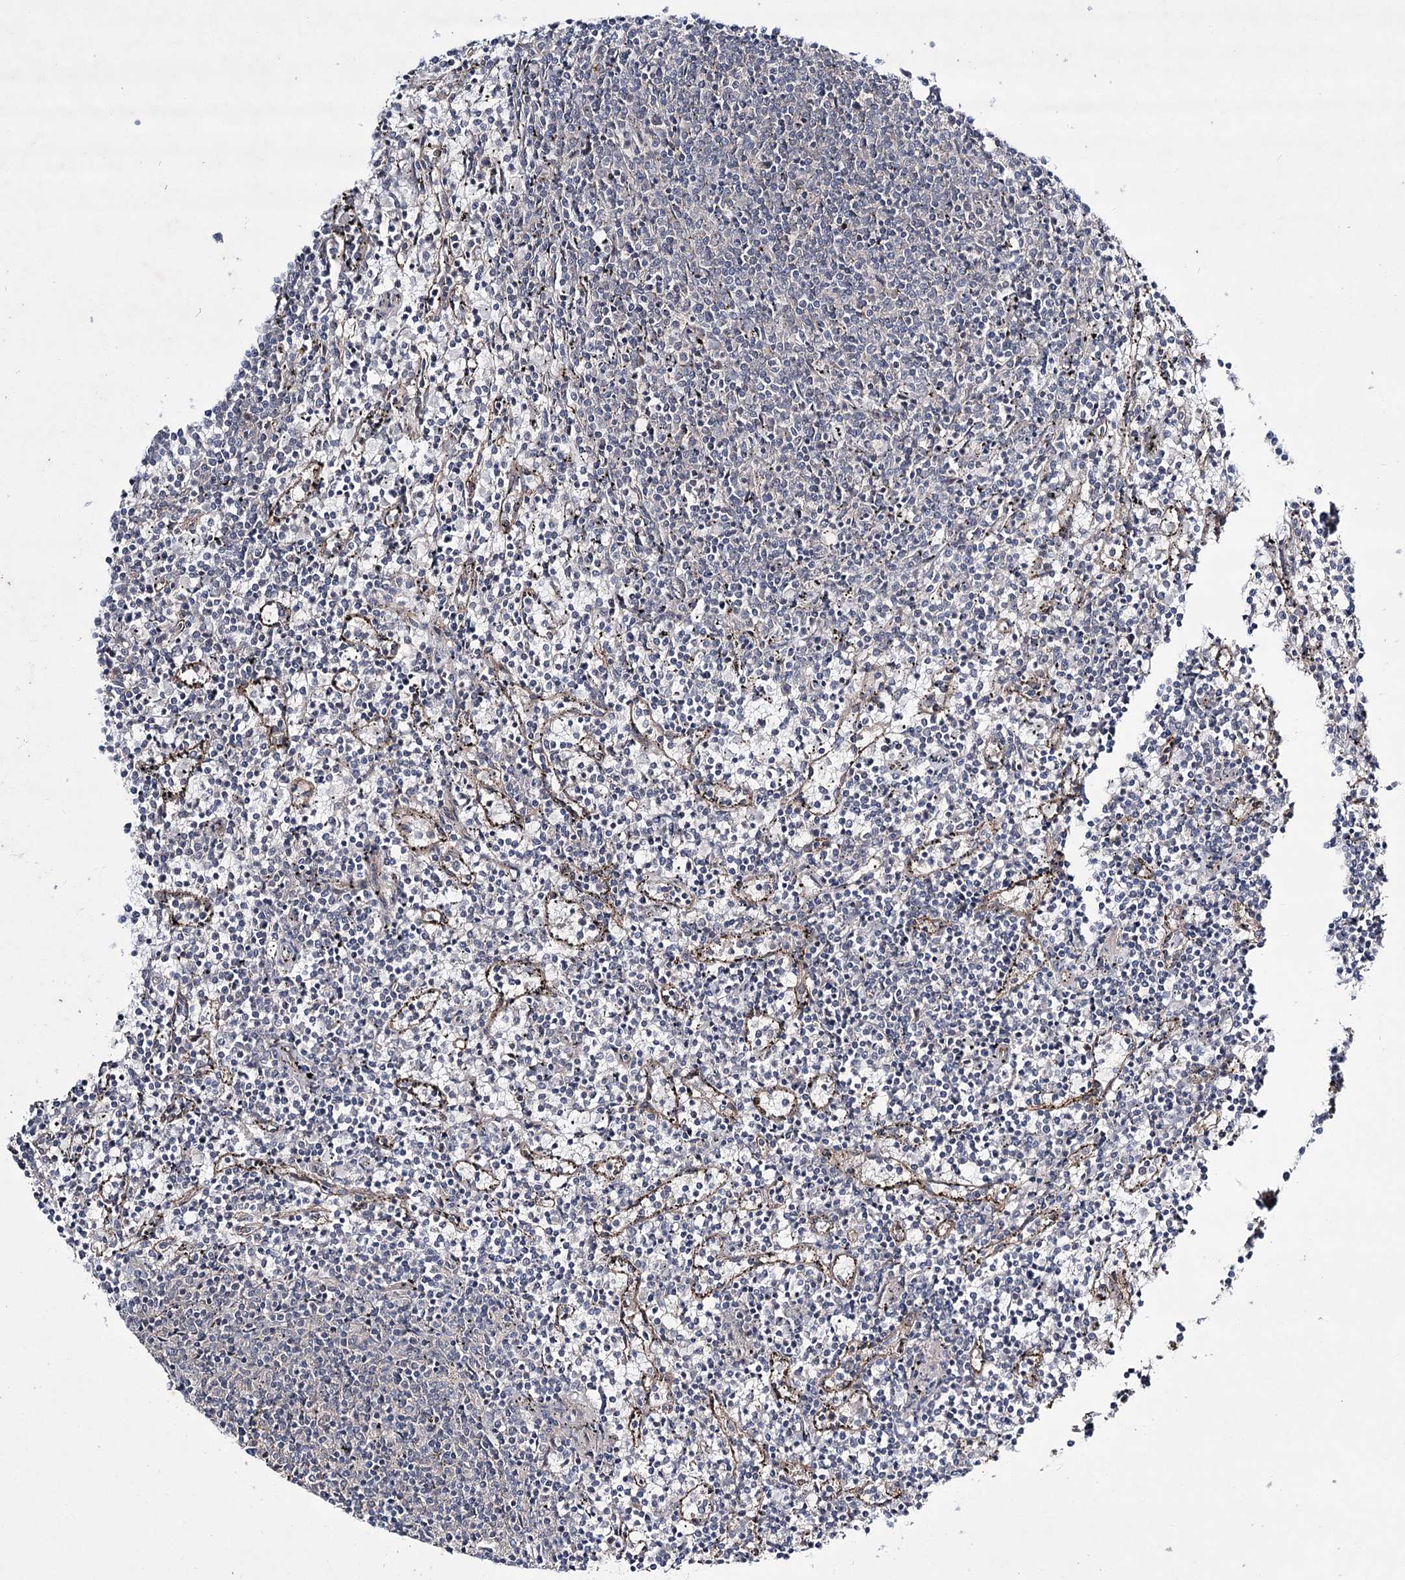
{"staining": {"intensity": "negative", "quantity": "none", "location": "none"}, "tissue": "lymphoma", "cell_type": "Tumor cells", "image_type": "cancer", "snomed": [{"axis": "morphology", "description": "Malignant lymphoma, non-Hodgkin's type, Low grade"}, {"axis": "topography", "description": "Spleen"}], "caption": "Immunohistochemistry histopathology image of neoplastic tissue: lymphoma stained with DAB displays no significant protein positivity in tumor cells.", "gene": "HOXC11", "patient": {"sex": "female", "age": 50}}